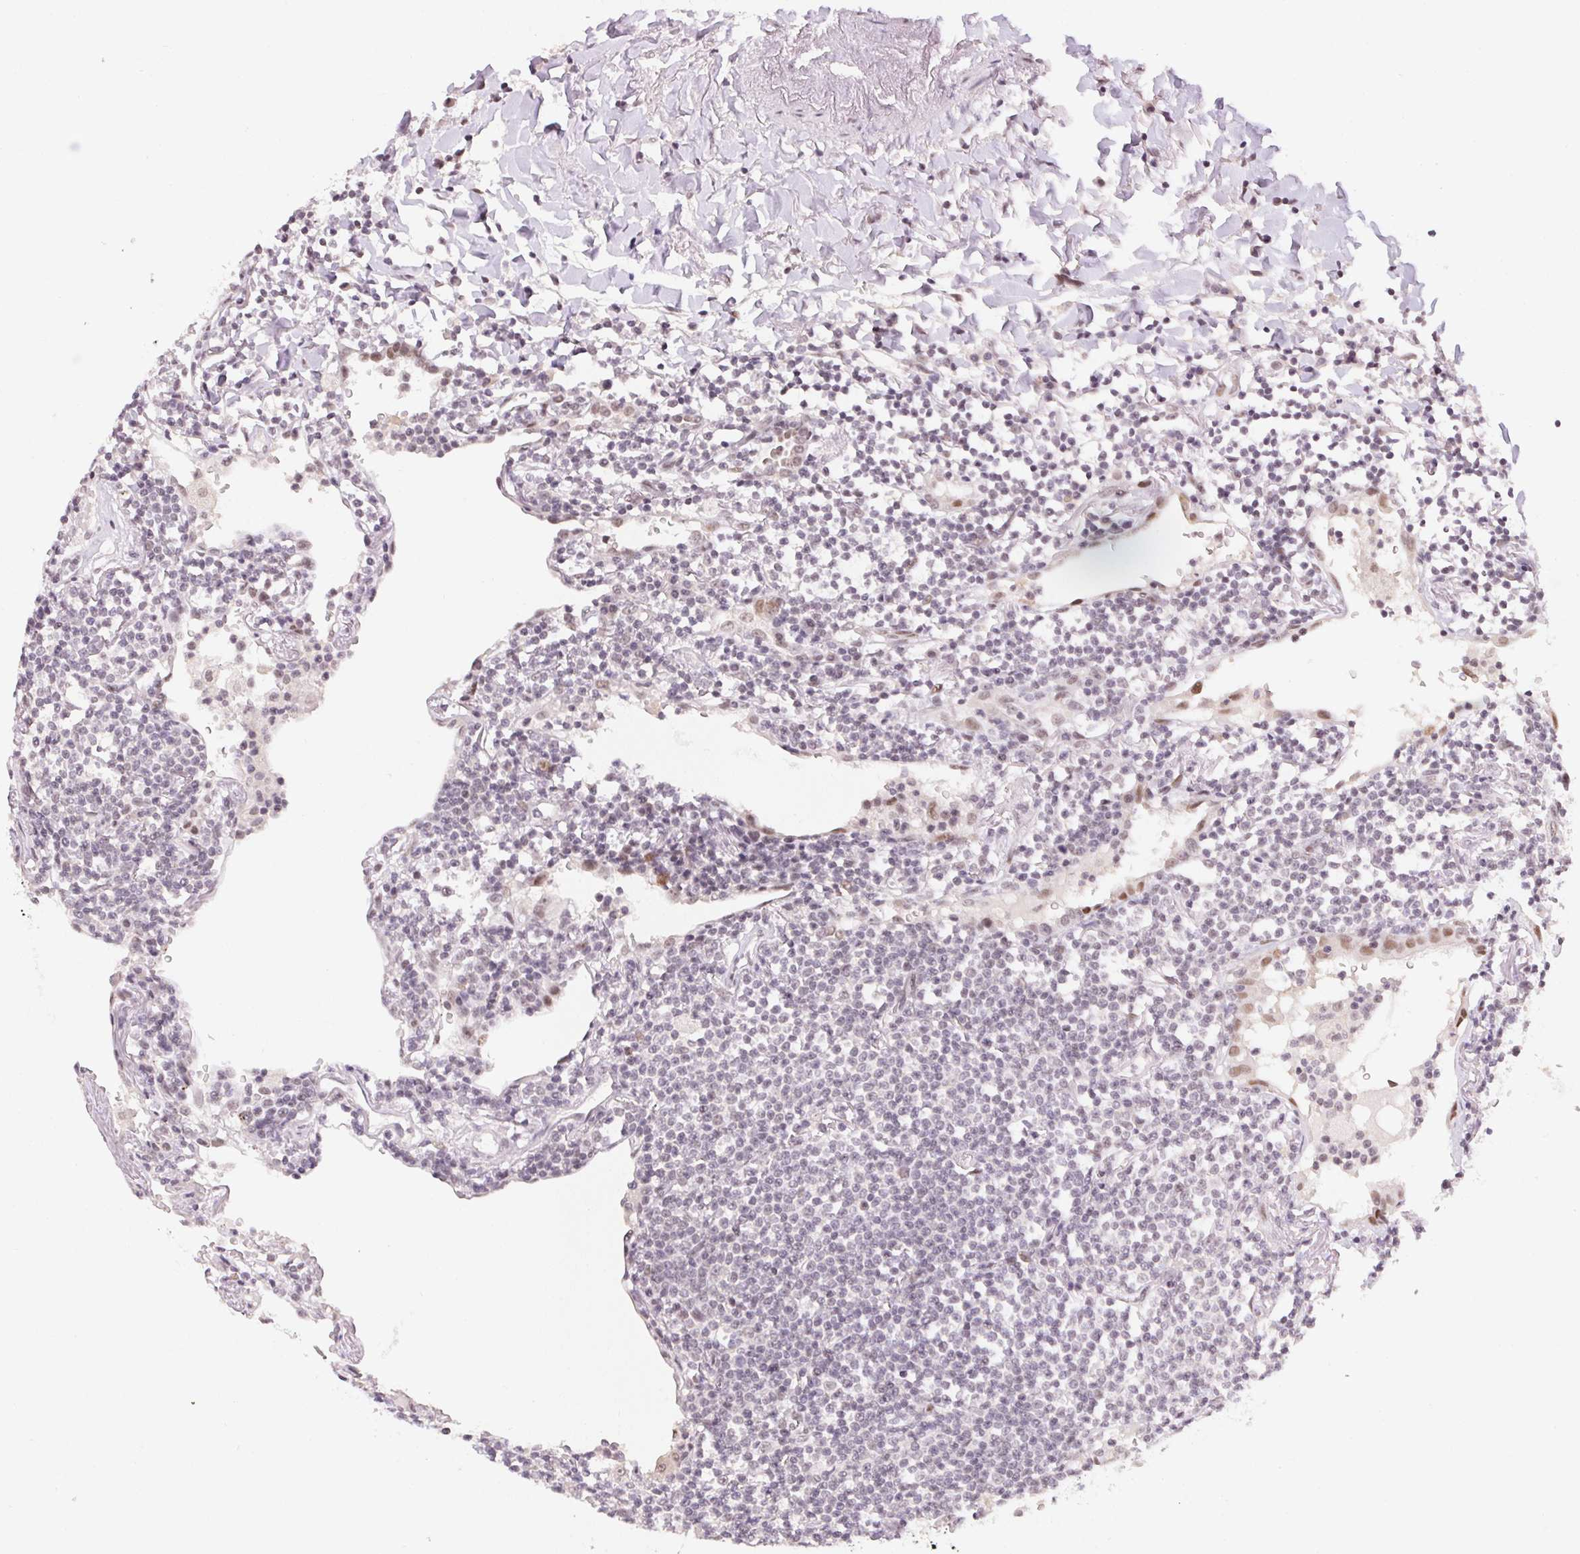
{"staining": {"intensity": "negative", "quantity": "none", "location": "none"}, "tissue": "lymphoma", "cell_type": "Tumor cells", "image_type": "cancer", "snomed": [{"axis": "morphology", "description": "Malignant lymphoma, non-Hodgkin's type, Low grade"}, {"axis": "topography", "description": "Lung"}], "caption": "Immunohistochemical staining of lymphoma displays no significant expression in tumor cells.", "gene": "KDM4D", "patient": {"sex": "female", "age": 71}}